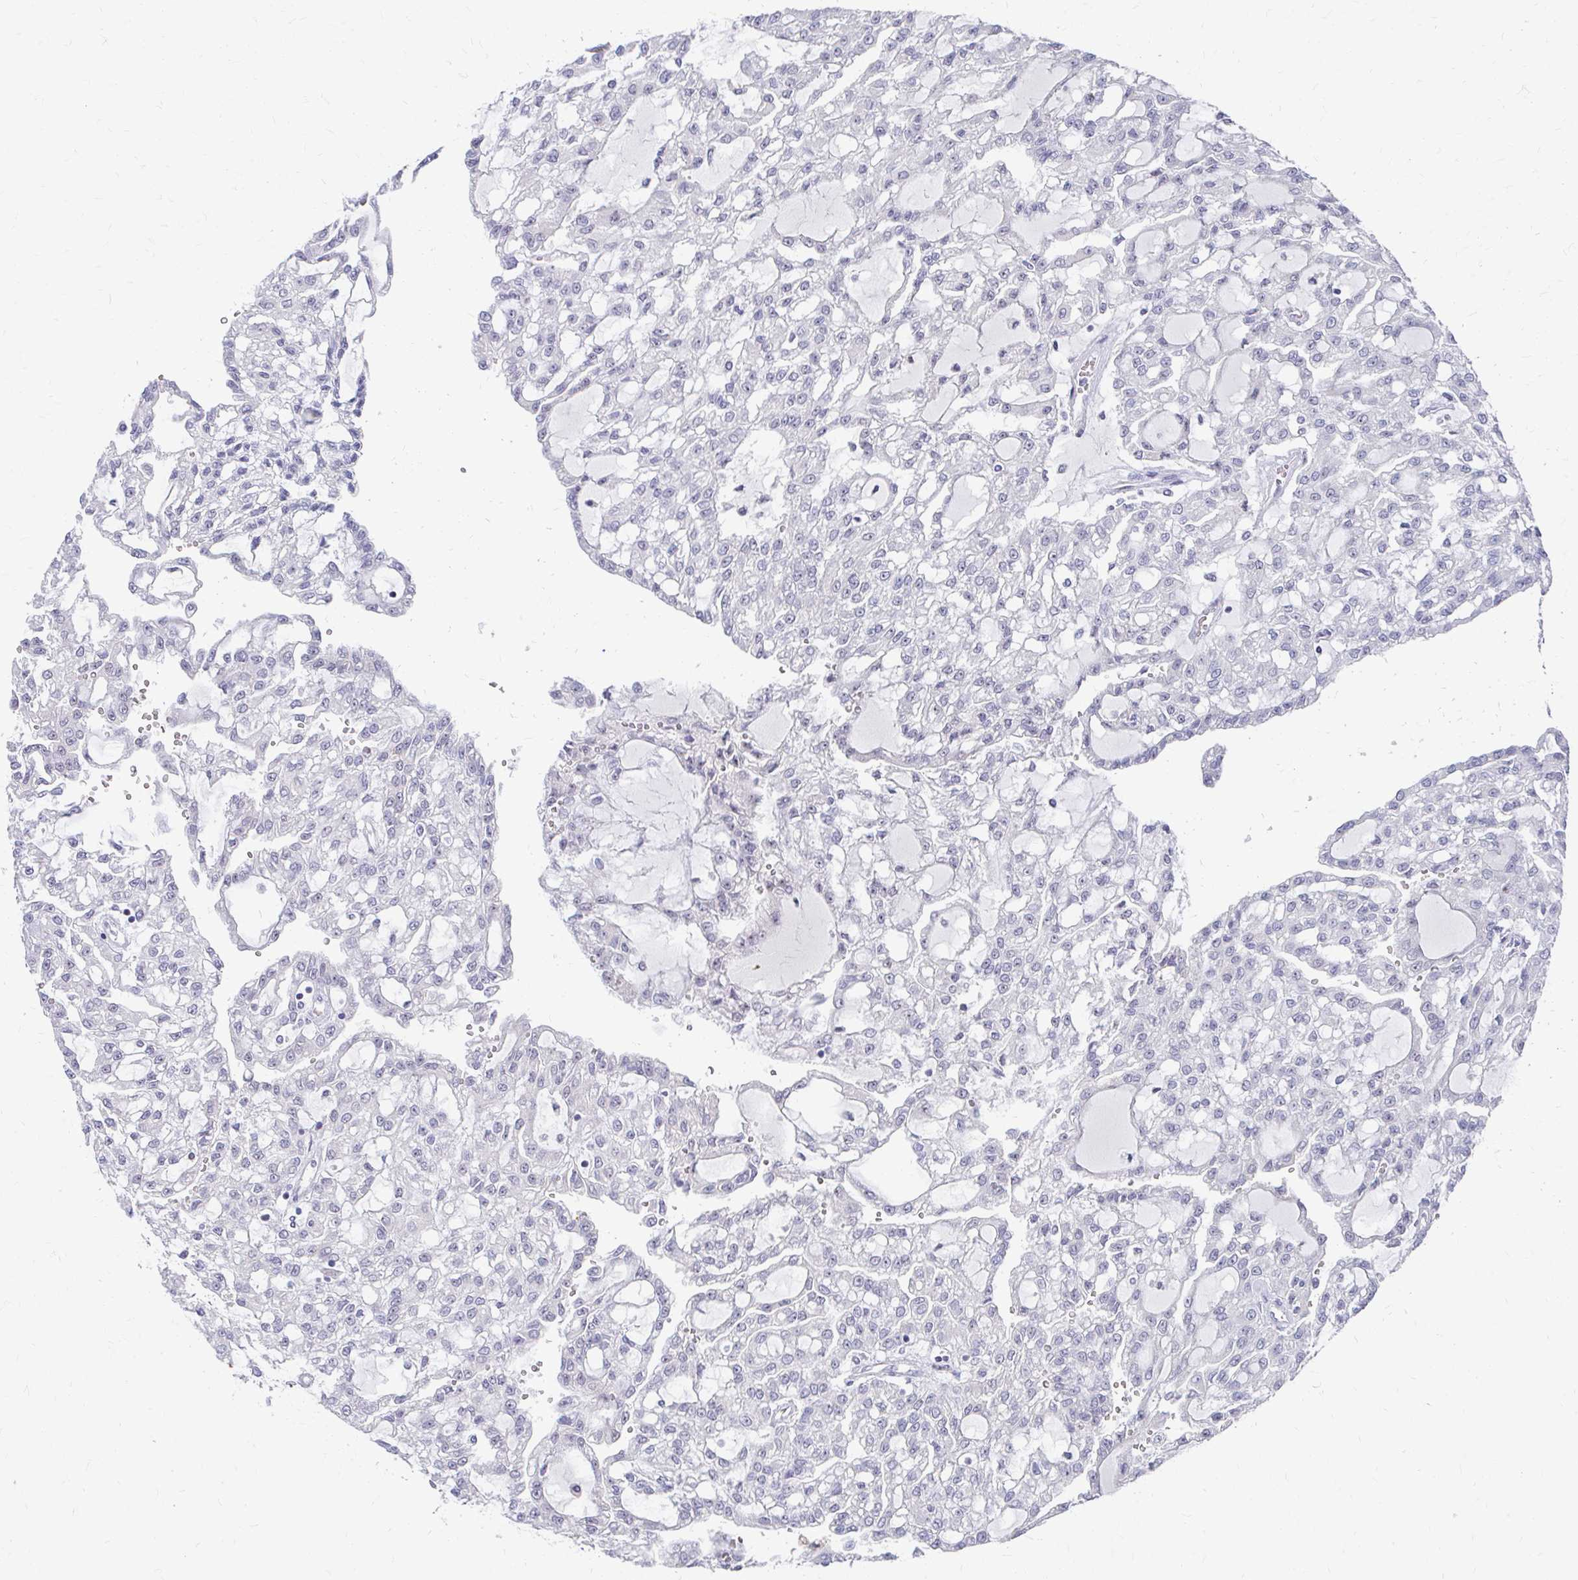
{"staining": {"intensity": "negative", "quantity": "none", "location": "none"}, "tissue": "renal cancer", "cell_type": "Tumor cells", "image_type": "cancer", "snomed": [{"axis": "morphology", "description": "Adenocarcinoma, NOS"}, {"axis": "topography", "description": "Kidney"}], "caption": "Histopathology image shows no significant protein staining in tumor cells of renal cancer (adenocarcinoma).", "gene": "GTF2H1", "patient": {"sex": "male", "age": 63}}